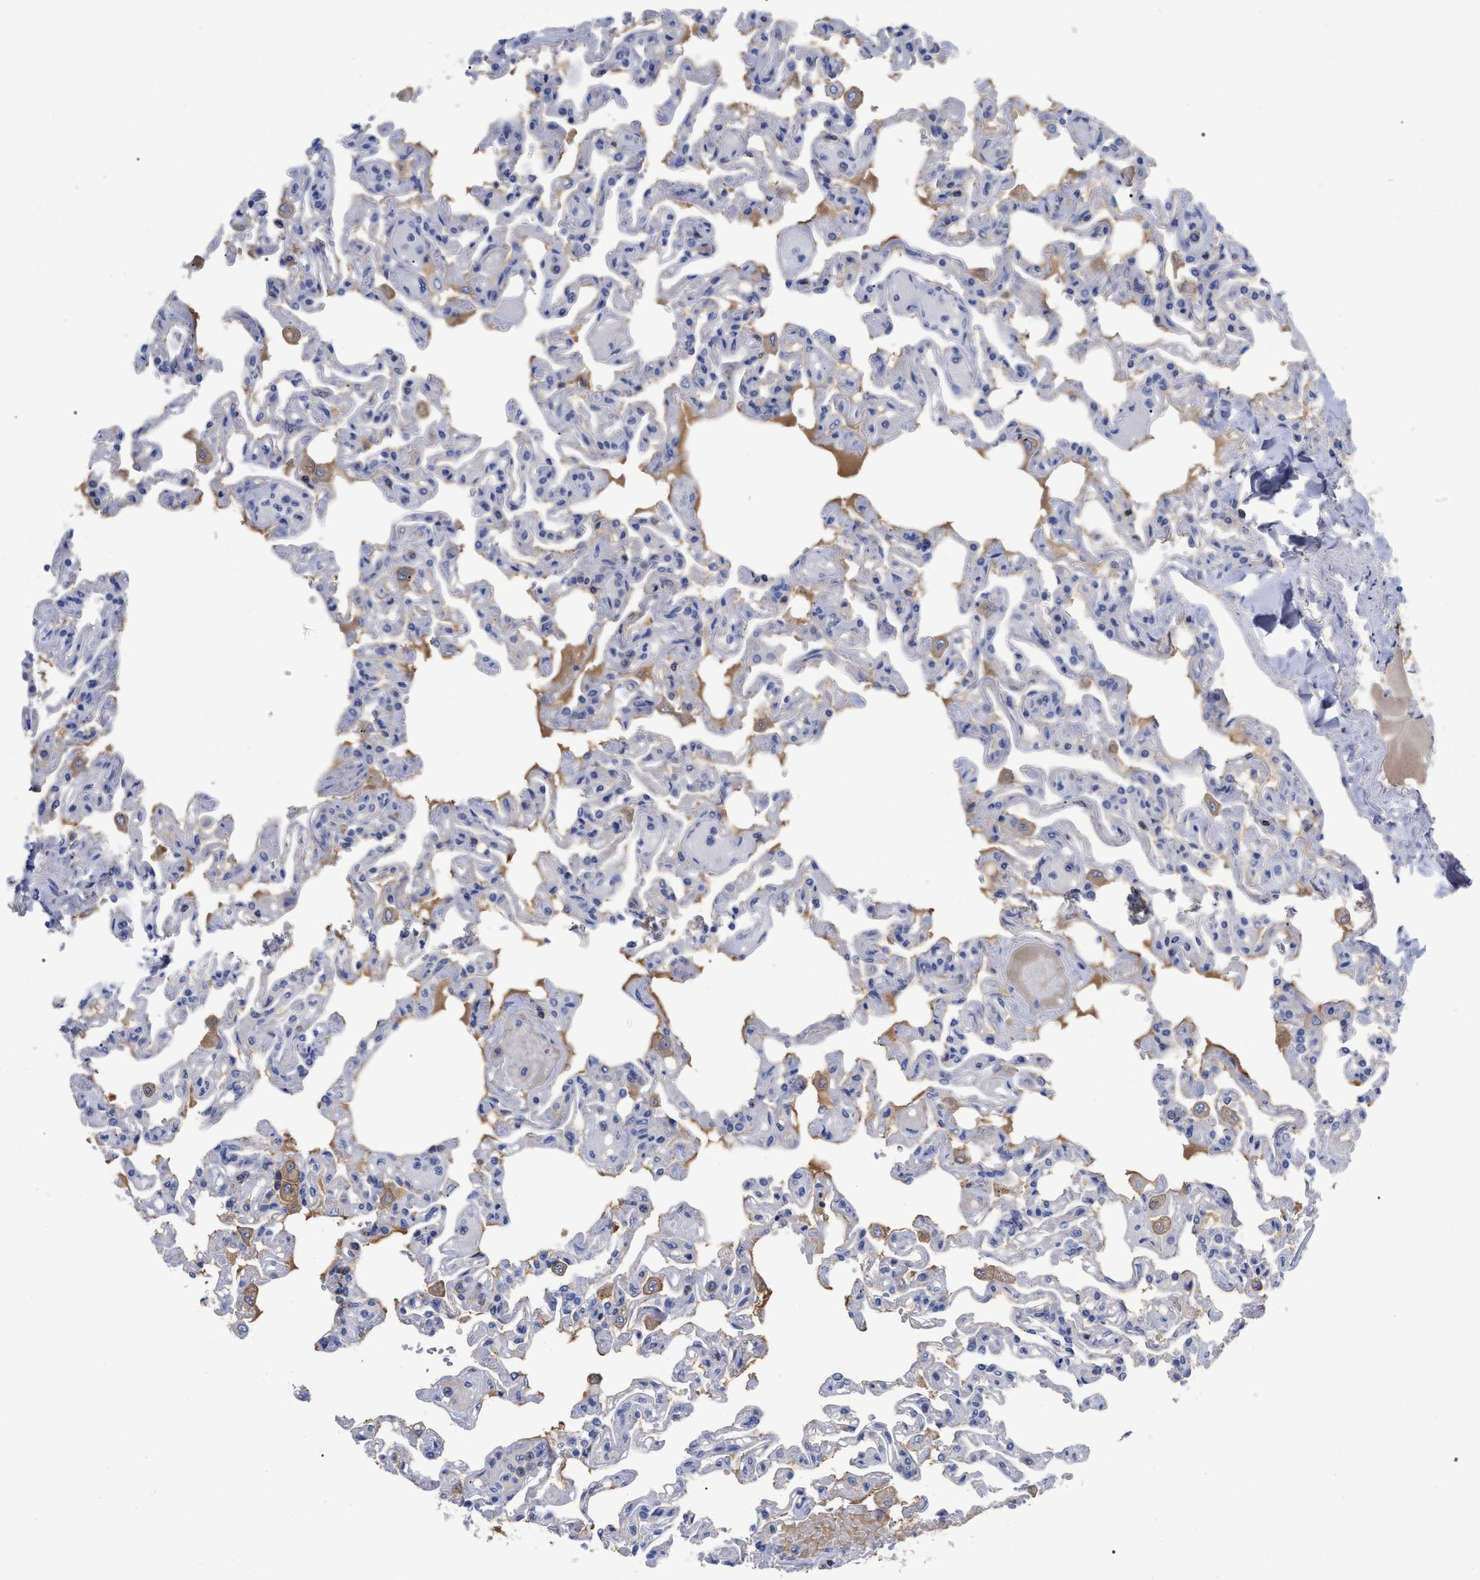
{"staining": {"intensity": "negative", "quantity": "none", "location": "none"}, "tissue": "lung", "cell_type": "Alveolar cells", "image_type": "normal", "snomed": [{"axis": "morphology", "description": "Normal tissue, NOS"}, {"axis": "topography", "description": "Lung"}], "caption": "Alveolar cells show no significant staining in benign lung. (Stains: DAB (3,3'-diaminobenzidine) immunohistochemistry (IHC) with hematoxylin counter stain, Microscopy: brightfield microscopy at high magnification).", "gene": "IGHV5", "patient": {"sex": "male", "age": 21}}